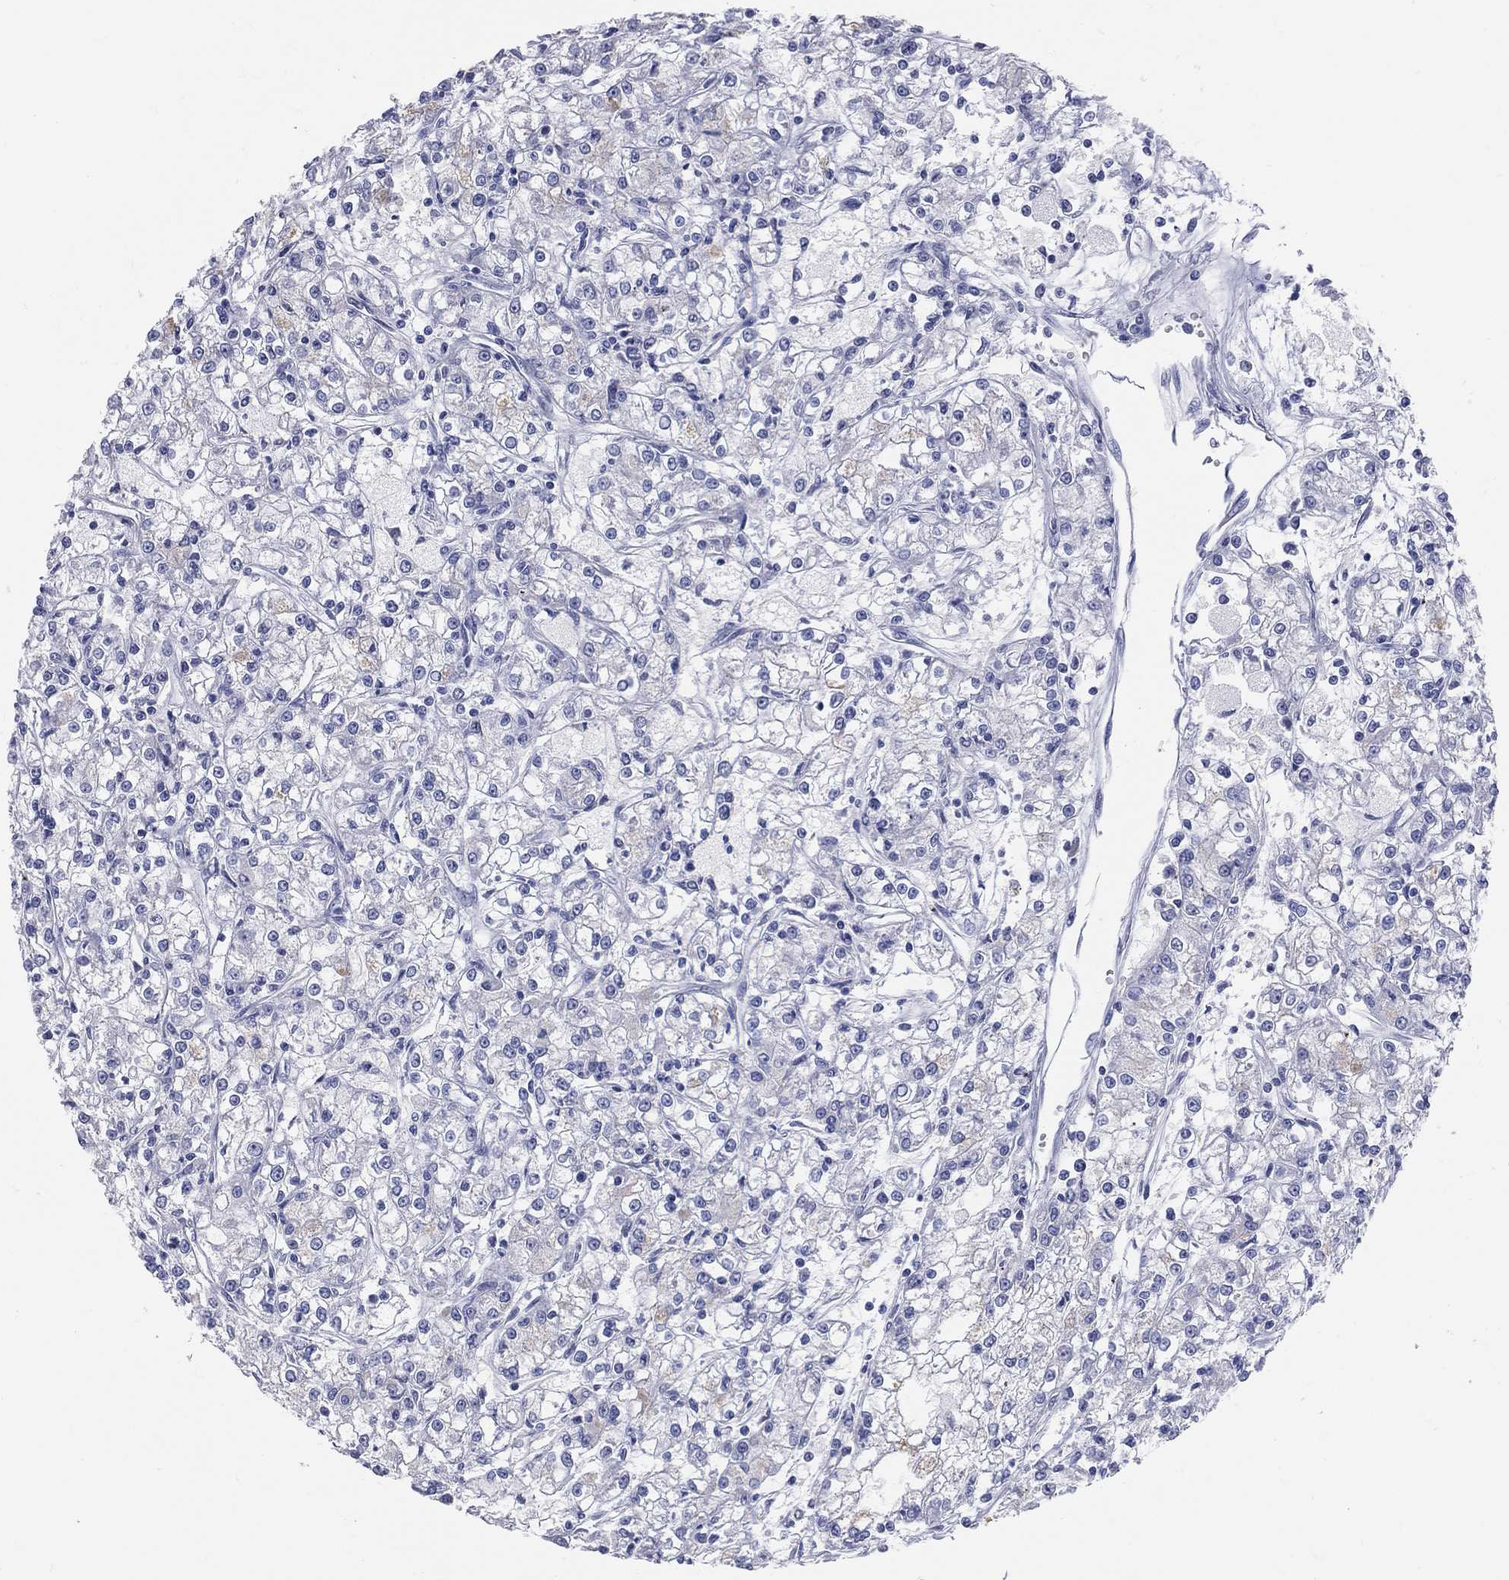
{"staining": {"intensity": "negative", "quantity": "none", "location": "none"}, "tissue": "renal cancer", "cell_type": "Tumor cells", "image_type": "cancer", "snomed": [{"axis": "morphology", "description": "Adenocarcinoma, NOS"}, {"axis": "topography", "description": "Kidney"}], "caption": "Renal cancer (adenocarcinoma) stained for a protein using immunohistochemistry (IHC) reveals no expression tumor cells.", "gene": "LAT", "patient": {"sex": "female", "age": 59}}